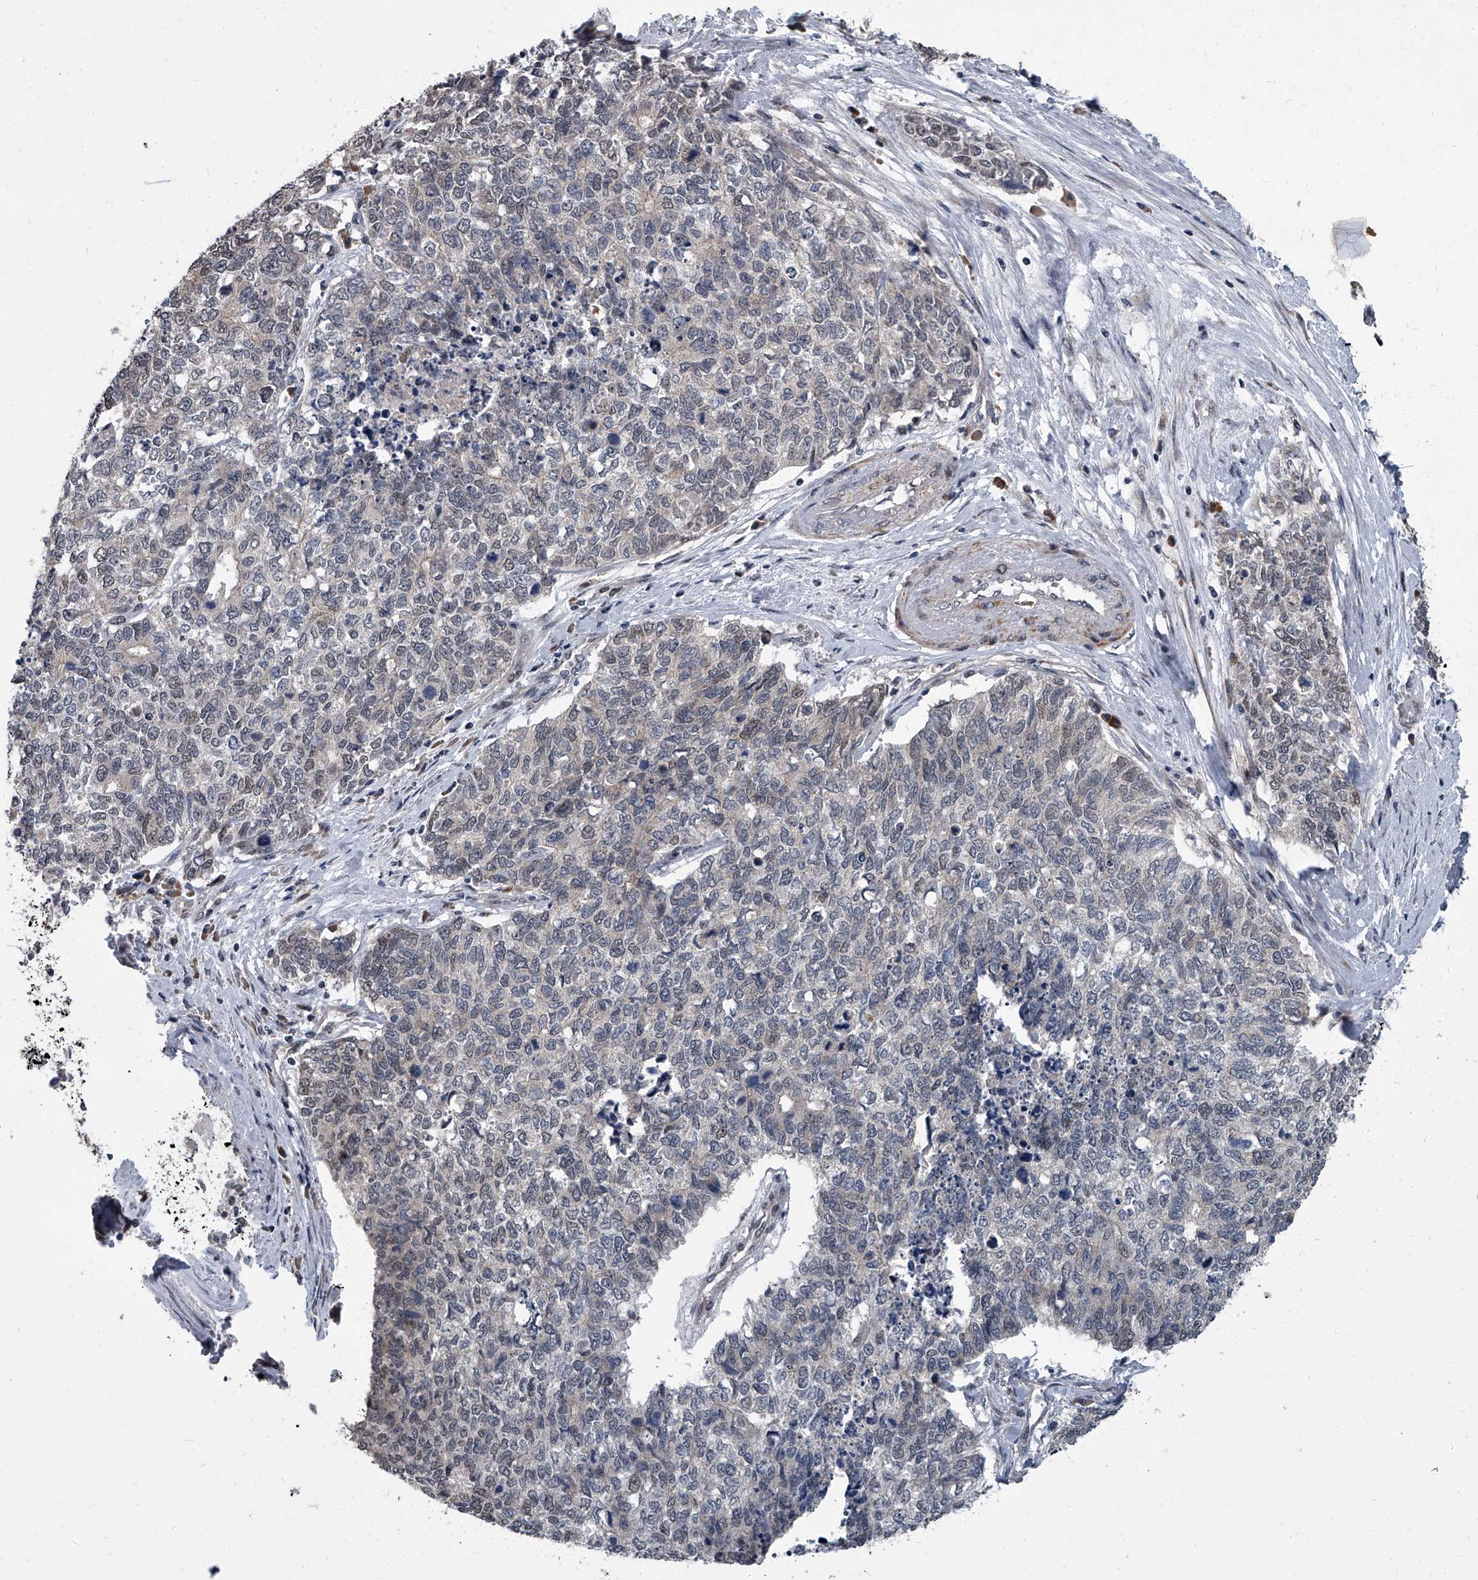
{"staining": {"intensity": "negative", "quantity": "none", "location": "none"}, "tissue": "cervical cancer", "cell_type": "Tumor cells", "image_type": "cancer", "snomed": [{"axis": "morphology", "description": "Squamous cell carcinoma, NOS"}, {"axis": "topography", "description": "Cervix"}], "caption": "IHC image of cervical squamous cell carcinoma stained for a protein (brown), which shows no expression in tumor cells.", "gene": "ZNF274", "patient": {"sex": "female", "age": 63}}